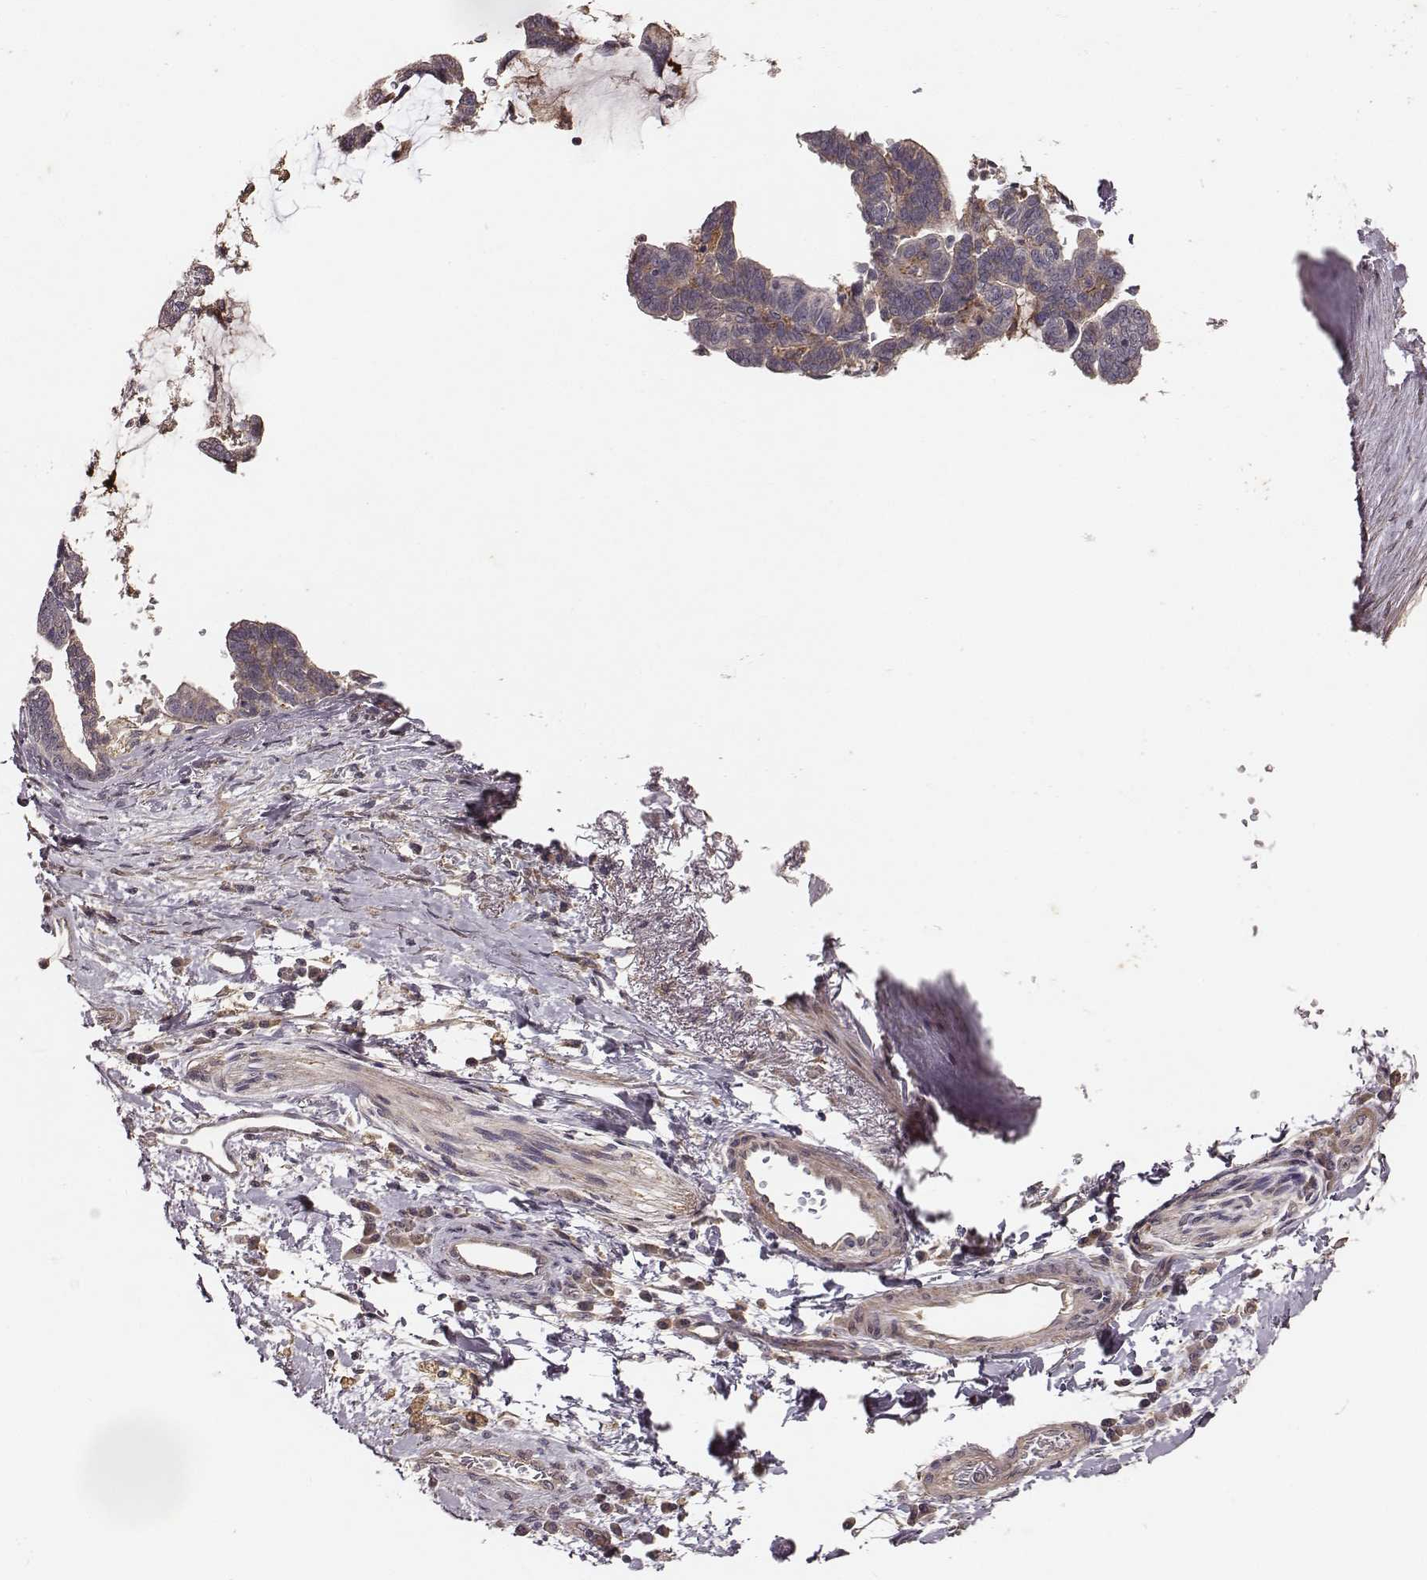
{"staining": {"intensity": "weak", "quantity": "25%-75%", "location": "cytoplasmic/membranous"}, "tissue": "stomach cancer", "cell_type": "Tumor cells", "image_type": "cancer", "snomed": [{"axis": "morphology", "description": "Adenocarcinoma, NOS"}, {"axis": "topography", "description": "Stomach"}], "caption": "A histopathology image of human stomach adenocarcinoma stained for a protein reveals weak cytoplasmic/membranous brown staining in tumor cells.", "gene": "VPS26A", "patient": {"sex": "male", "age": 83}}